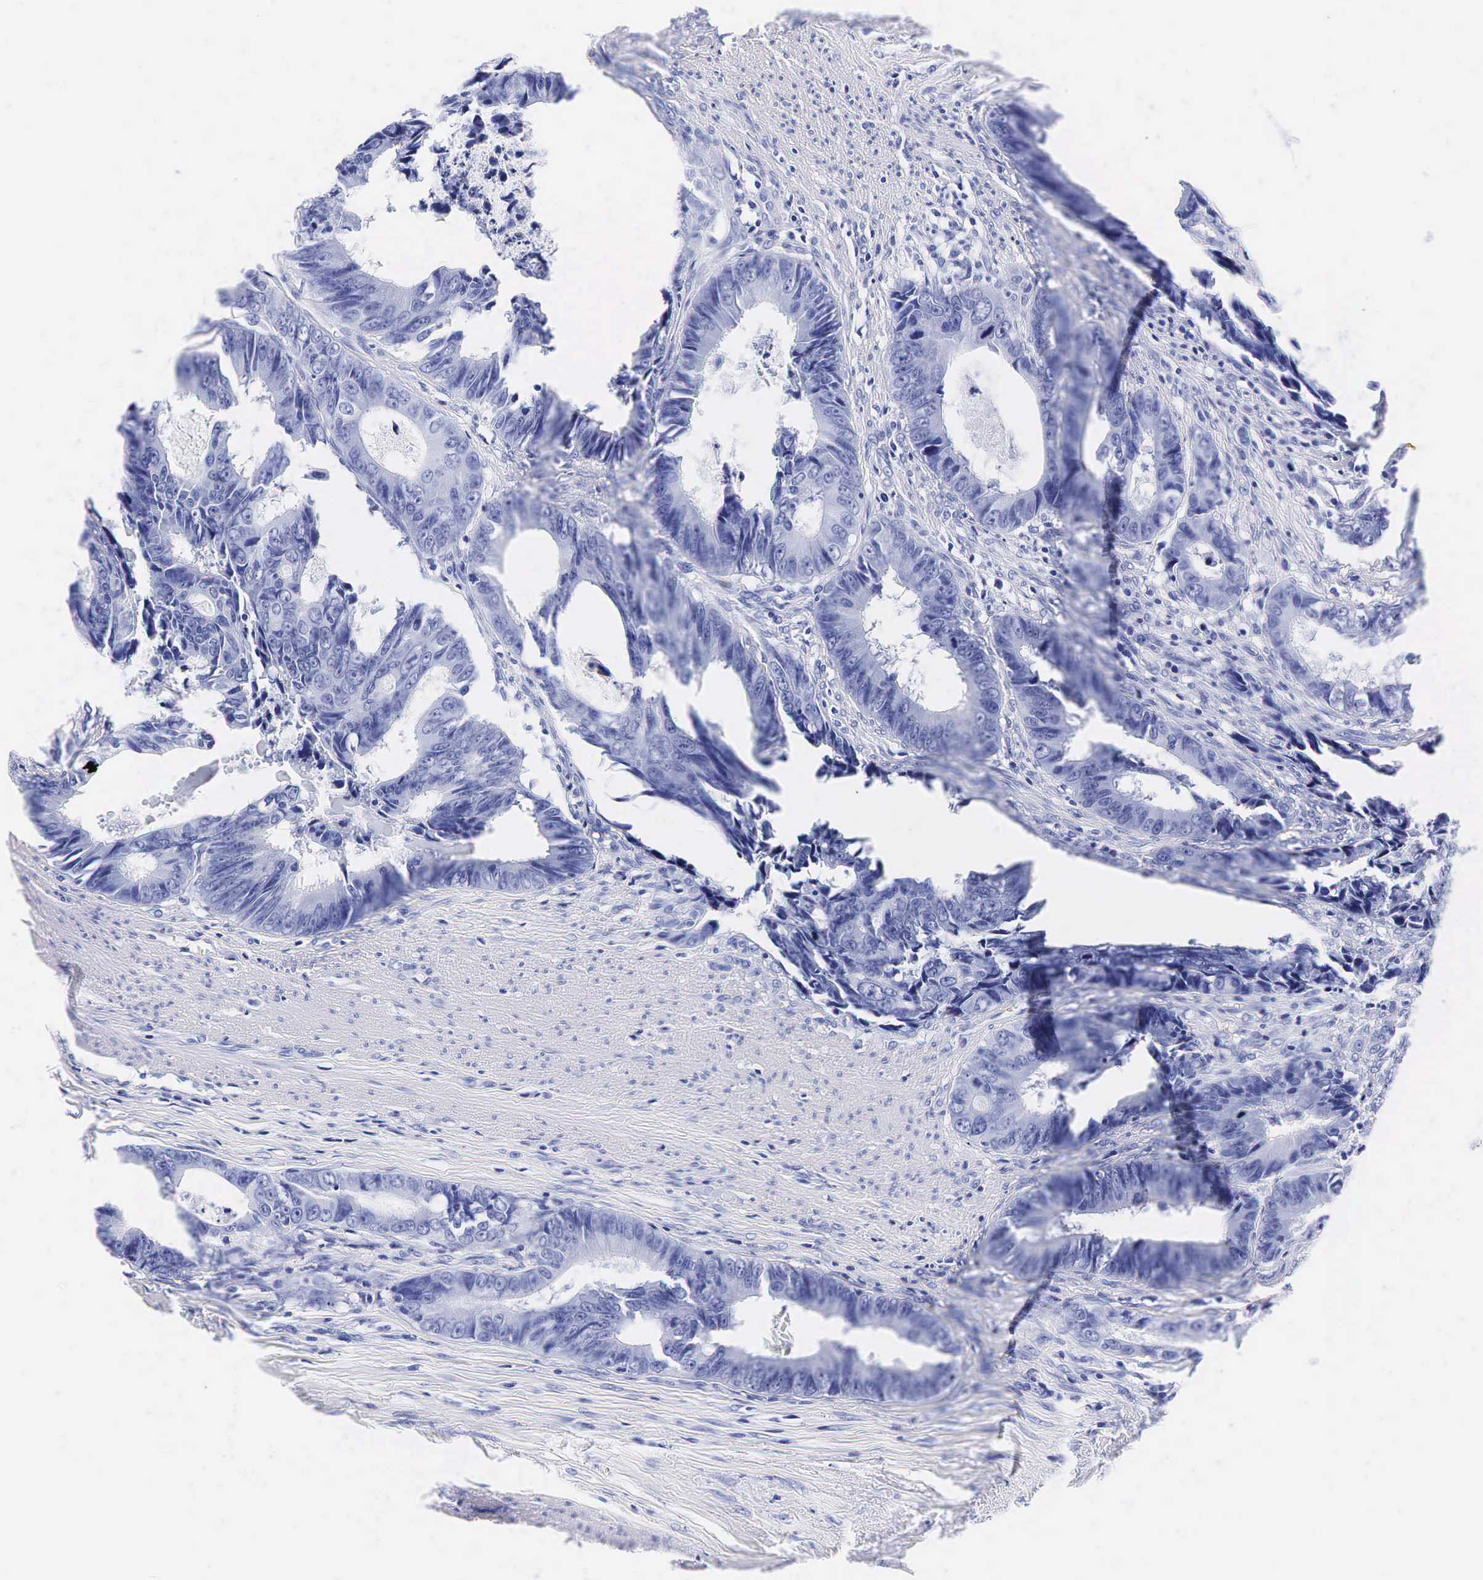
{"staining": {"intensity": "negative", "quantity": "none", "location": "none"}, "tissue": "colorectal cancer", "cell_type": "Tumor cells", "image_type": "cancer", "snomed": [{"axis": "morphology", "description": "Adenocarcinoma, NOS"}, {"axis": "topography", "description": "Rectum"}], "caption": "Immunohistochemistry (IHC) image of neoplastic tissue: human adenocarcinoma (colorectal) stained with DAB (3,3'-diaminobenzidine) demonstrates no significant protein expression in tumor cells.", "gene": "KLK3", "patient": {"sex": "female", "age": 98}}